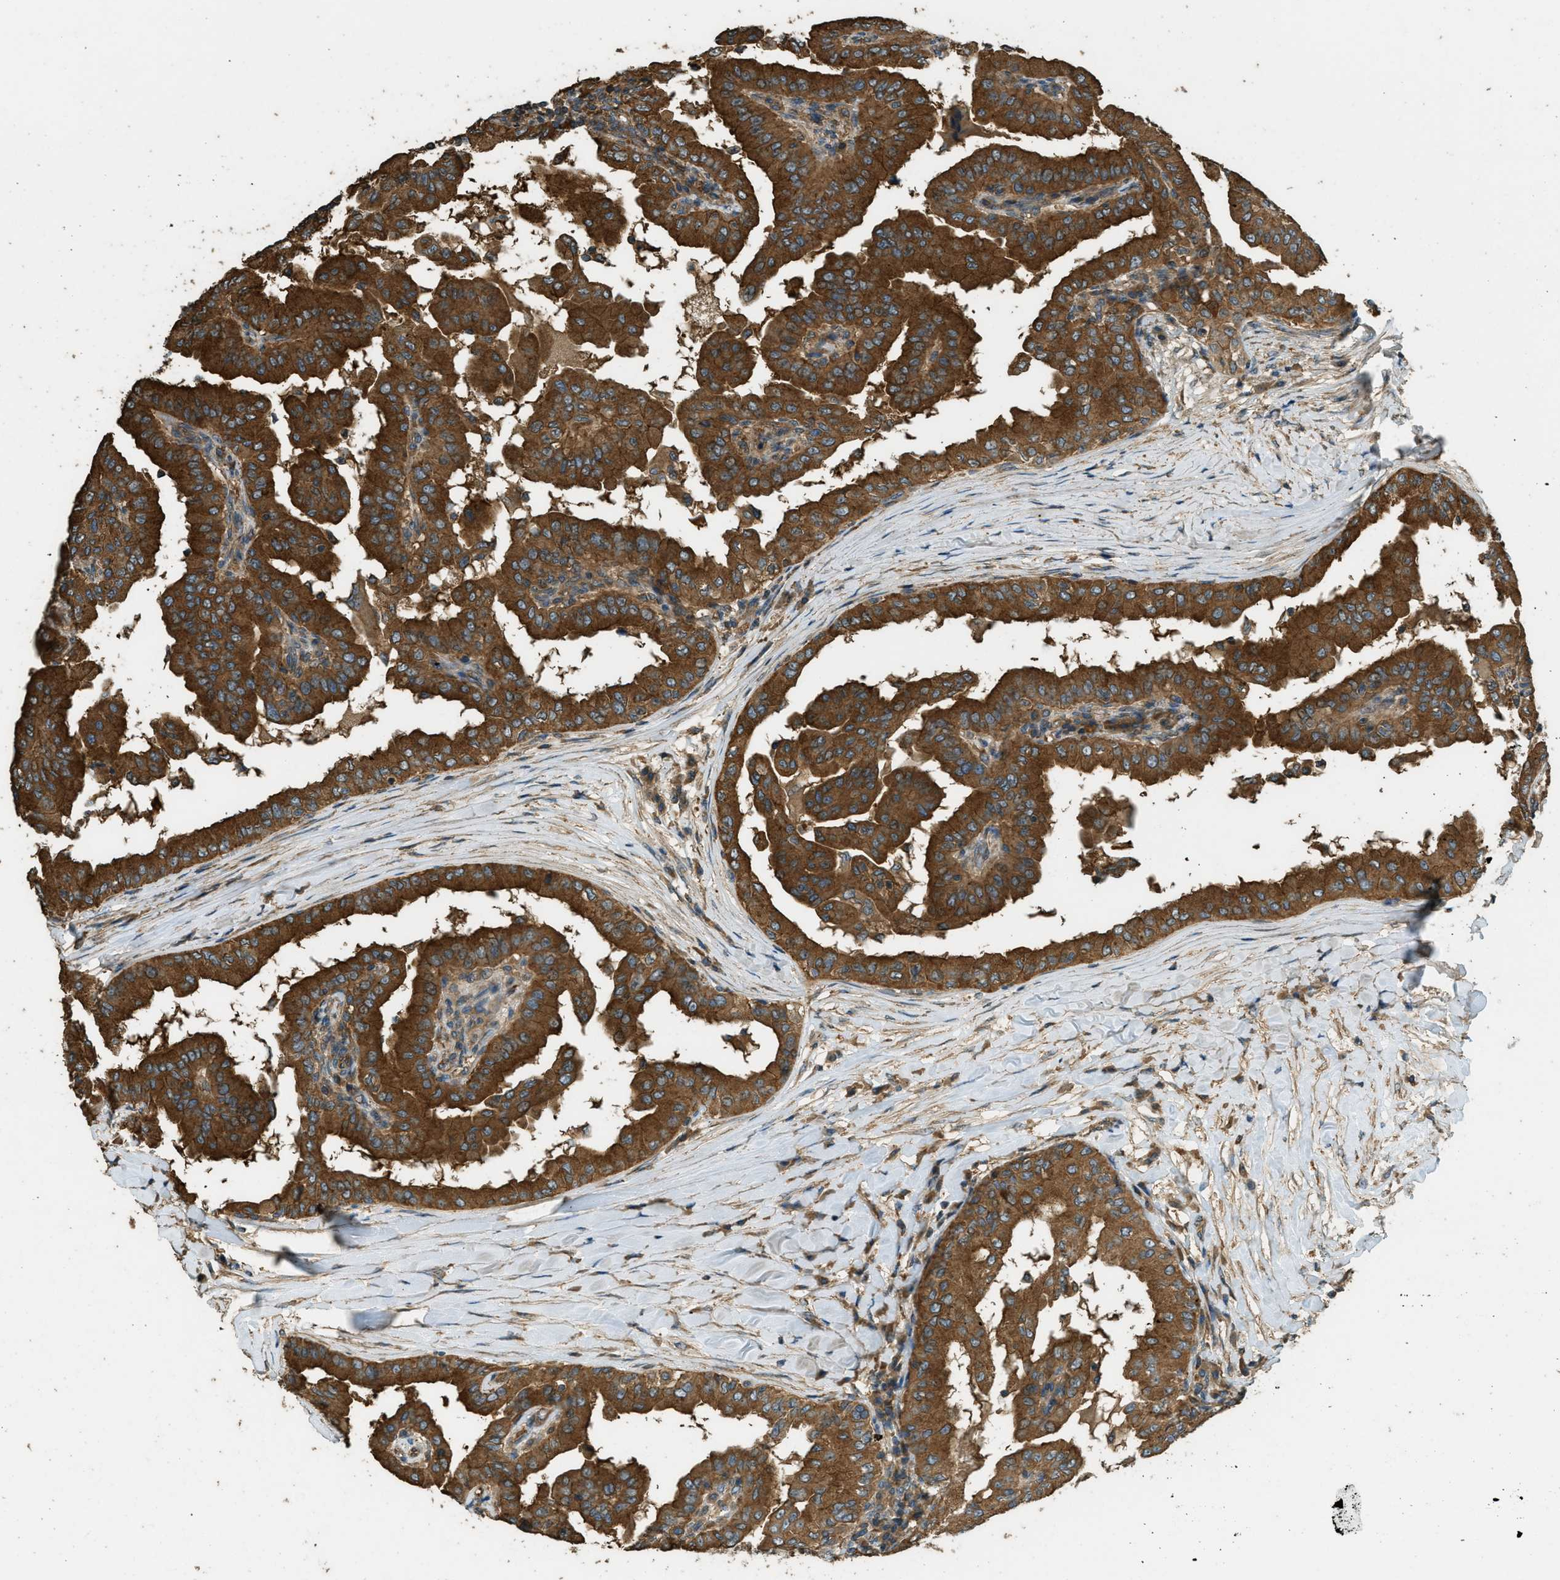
{"staining": {"intensity": "strong", "quantity": ">75%", "location": "cytoplasmic/membranous"}, "tissue": "thyroid cancer", "cell_type": "Tumor cells", "image_type": "cancer", "snomed": [{"axis": "morphology", "description": "Papillary adenocarcinoma, NOS"}, {"axis": "topography", "description": "Thyroid gland"}], "caption": "Tumor cells reveal strong cytoplasmic/membranous expression in about >75% of cells in thyroid papillary adenocarcinoma.", "gene": "MARS1", "patient": {"sex": "male", "age": 33}}